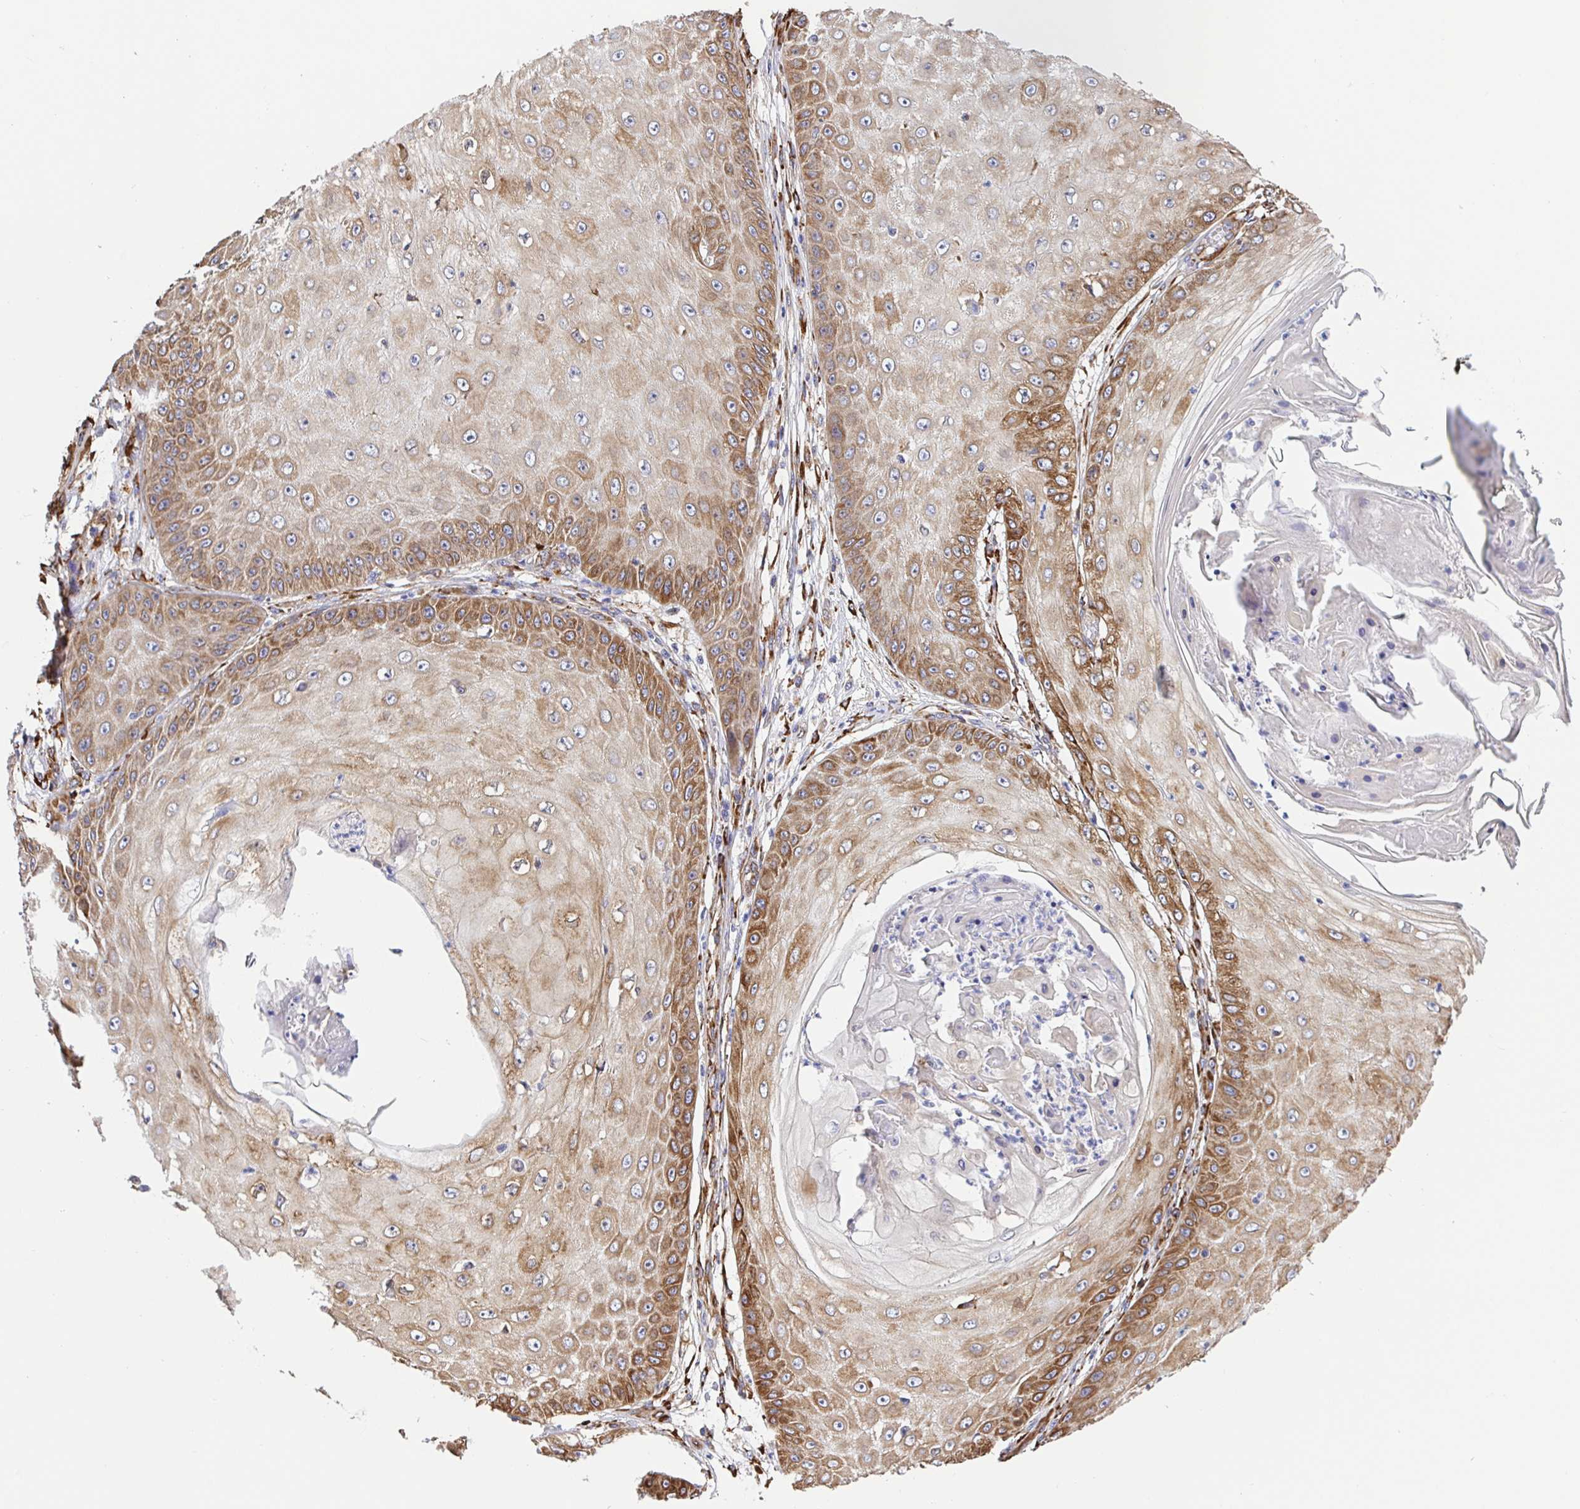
{"staining": {"intensity": "moderate", "quantity": ">75%", "location": "cytoplasmic/membranous"}, "tissue": "skin cancer", "cell_type": "Tumor cells", "image_type": "cancer", "snomed": [{"axis": "morphology", "description": "Squamous cell carcinoma, NOS"}, {"axis": "topography", "description": "Skin"}], "caption": "Moderate cytoplasmic/membranous expression is present in approximately >75% of tumor cells in skin cancer (squamous cell carcinoma).", "gene": "MAOA", "patient": {"sex": "male", "age": 70}}